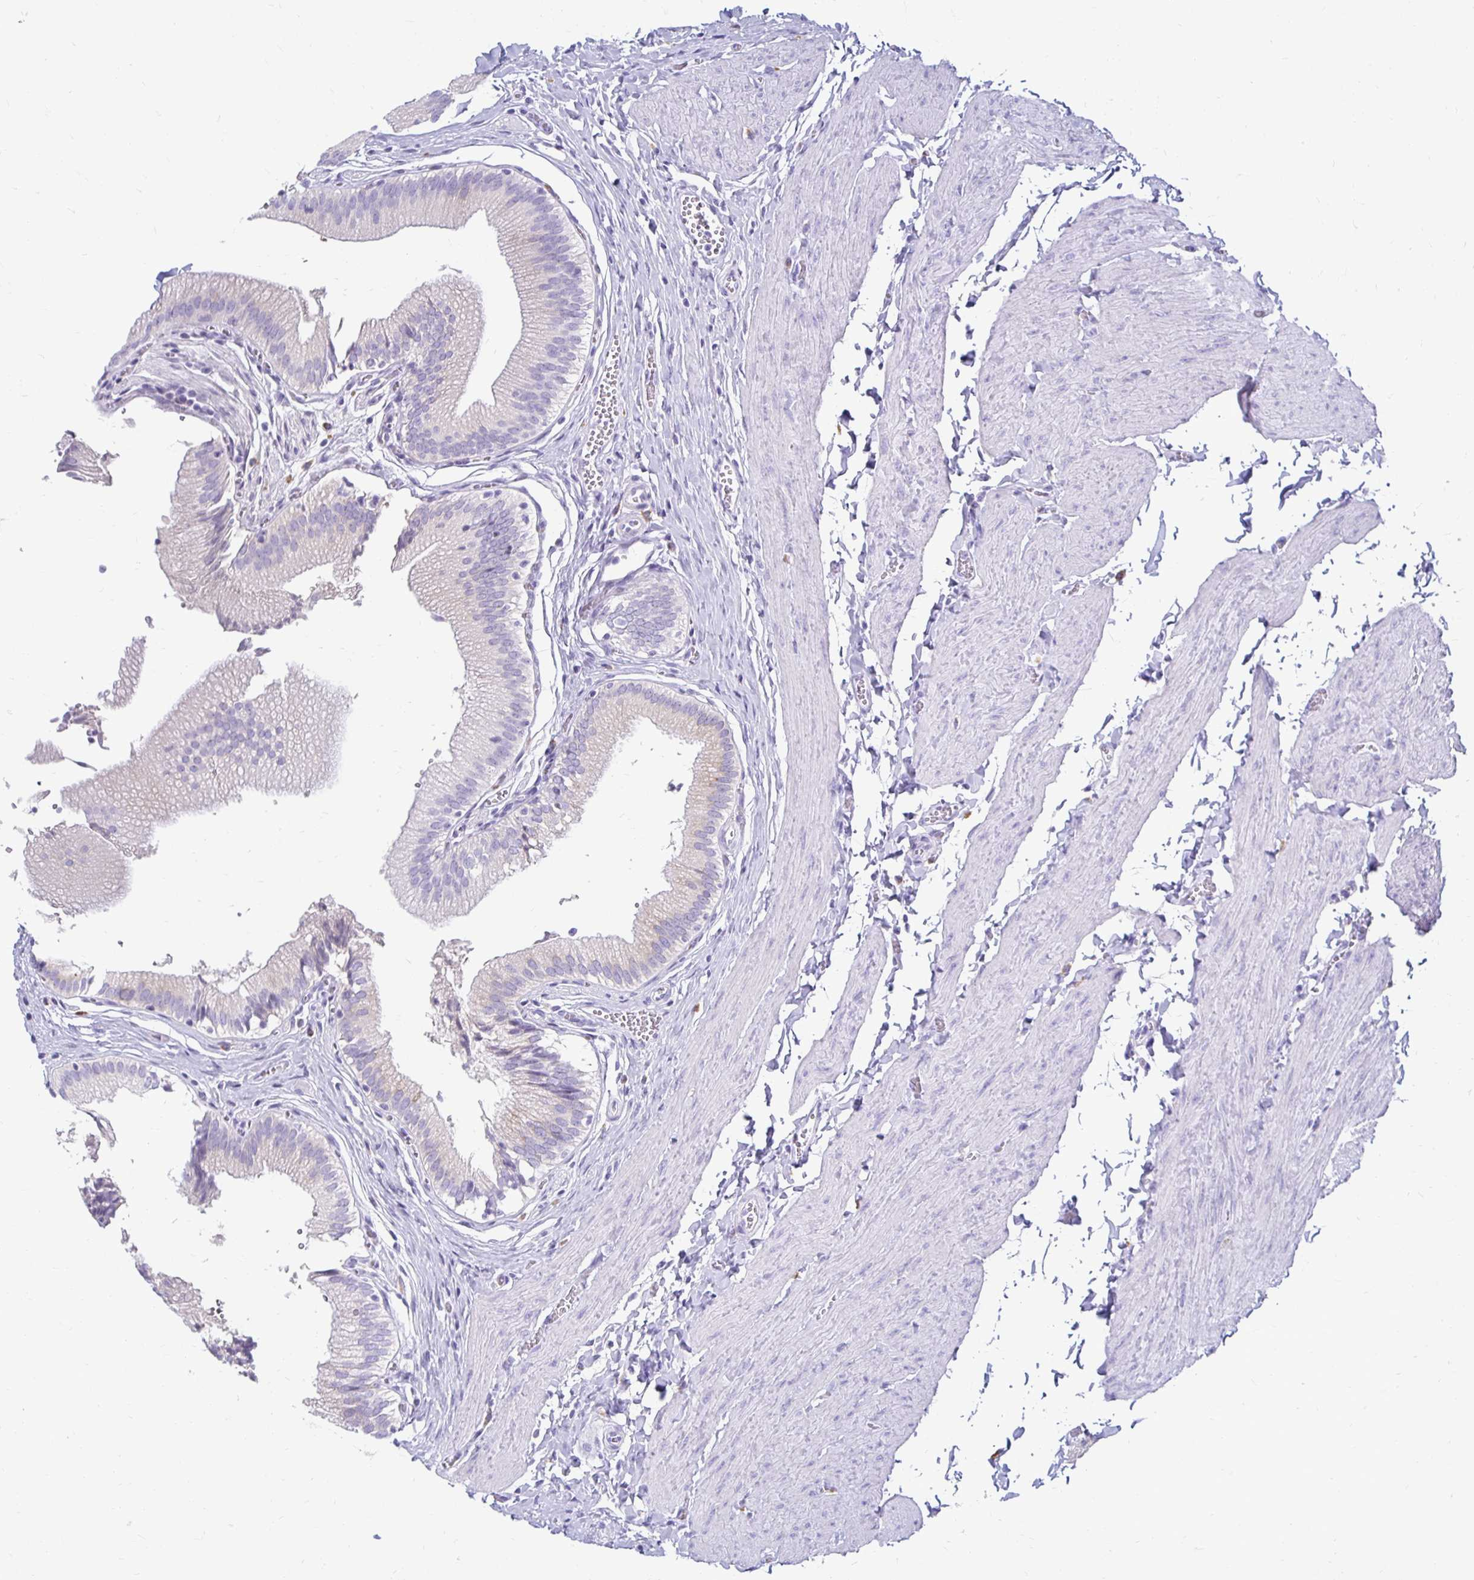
{"staining": {"intensity": "negative", "quantity": "none", "location": "none"}, "tissue": "gallbladder", "cell_type": "Glandular cells", "image_type": "normal", "snomed": [{"axis": "morphology", "description": "Normal tissue, NOS"}, {"axis": "topography", "description": "Gallbladder"}, {"axis": "topography", "description": "Peripheral nerve tissue"}], "caption": "High magnification brightfield microscopy of benign gallbladder stained with DAB (brown) and counterstained with hematoxylin (blue): glandular cells show no significant staining.", "gene": "CST6", "patient": {"sex": "male", "age": 17}}